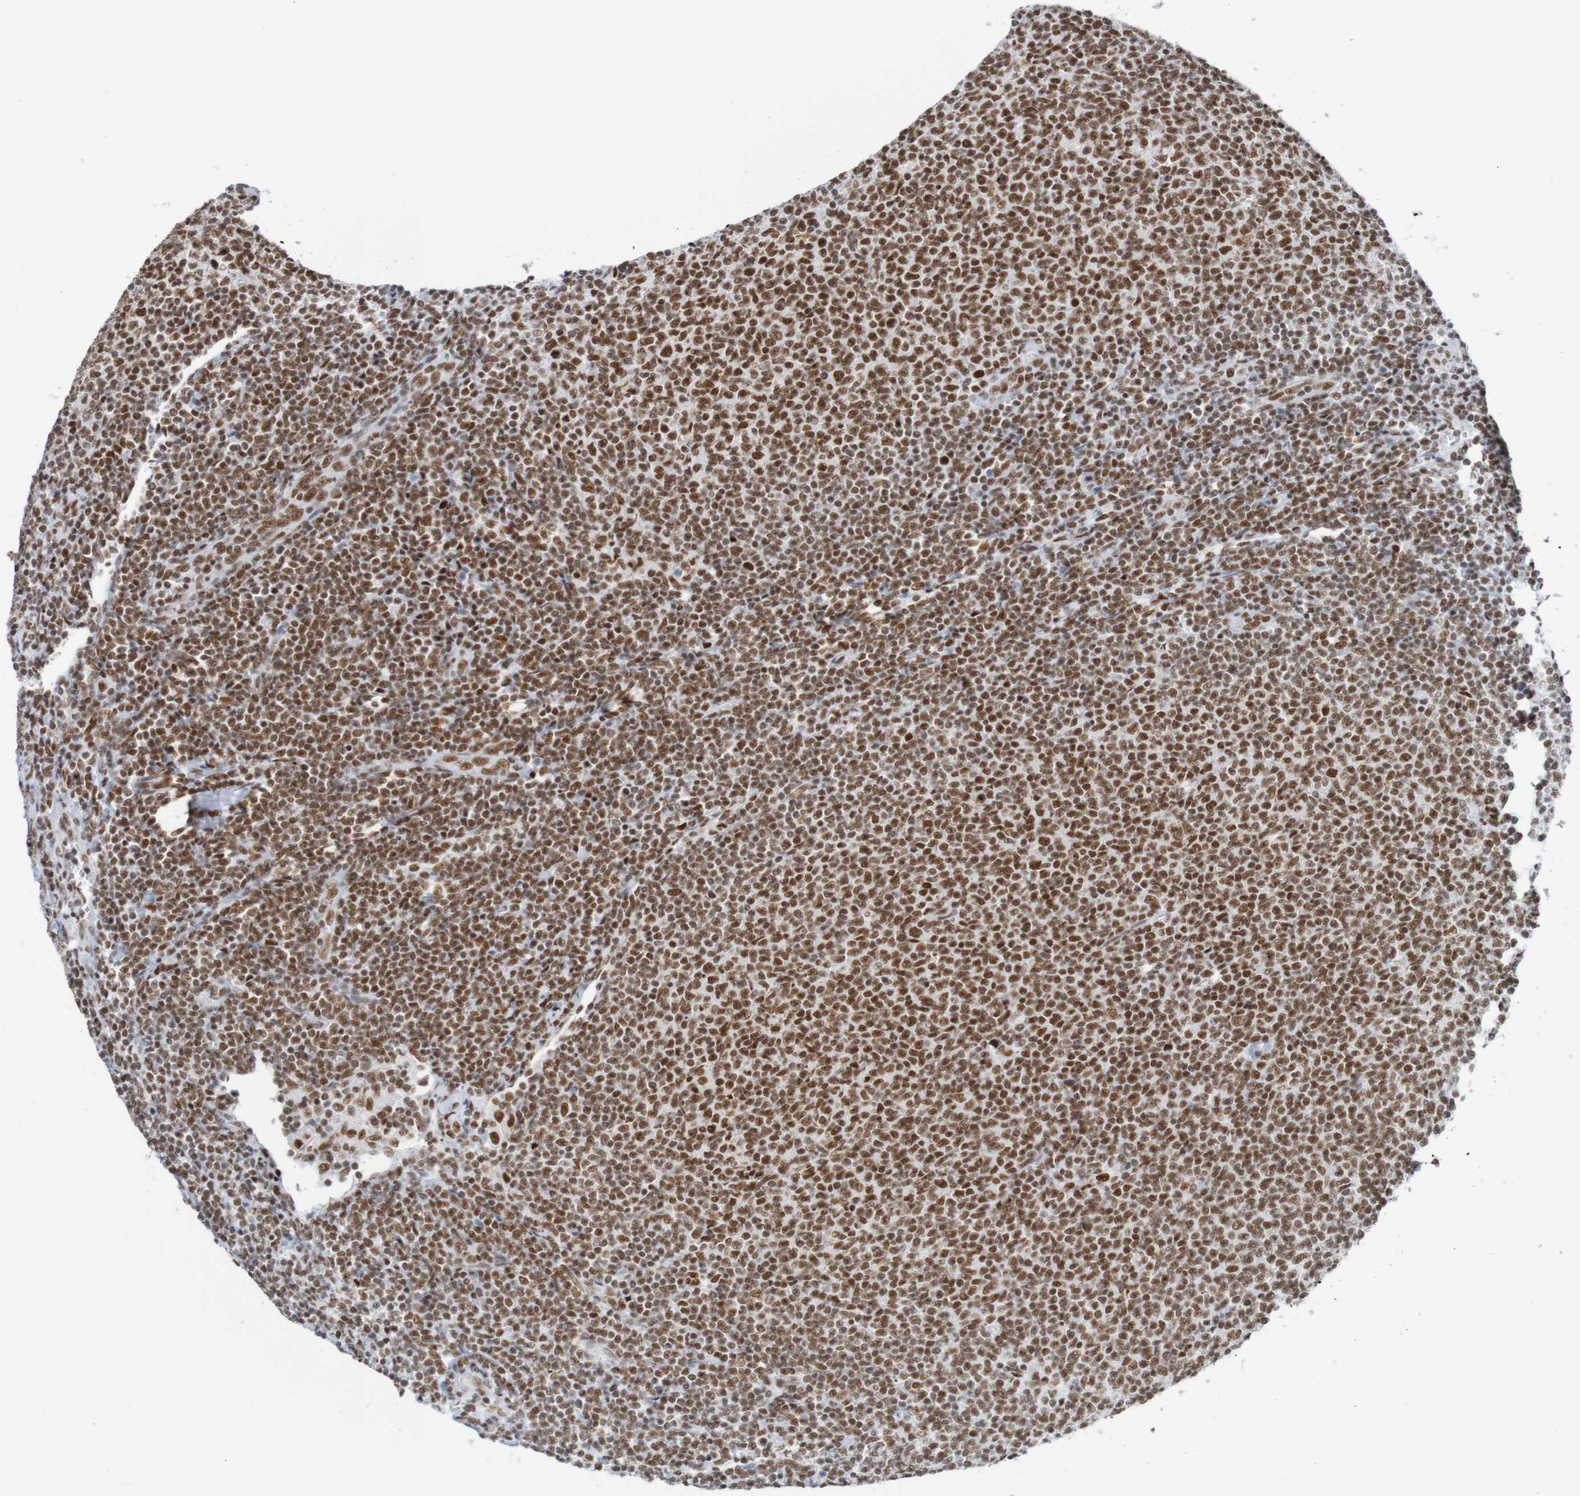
{"staining": {"intensity": "strong", "quantity": ">75%", "location": "nuclear"}, "tissue": "lymphoma", "cell_type": "Tumor cells", "image_type": "cancer", "snomed": [{"axis": "morphology", "description": "Malignant lymphoma, non-Hodgkin's type, Low grade"}, {"axis": "topography", "description": "Lymph node"}], "caption": "A brown stain highlights strong nuclear staining of a protein in human lymphoma tumor cells.", "gene": "THRAP3", "patient": {"sex": "male", "age": 66}}